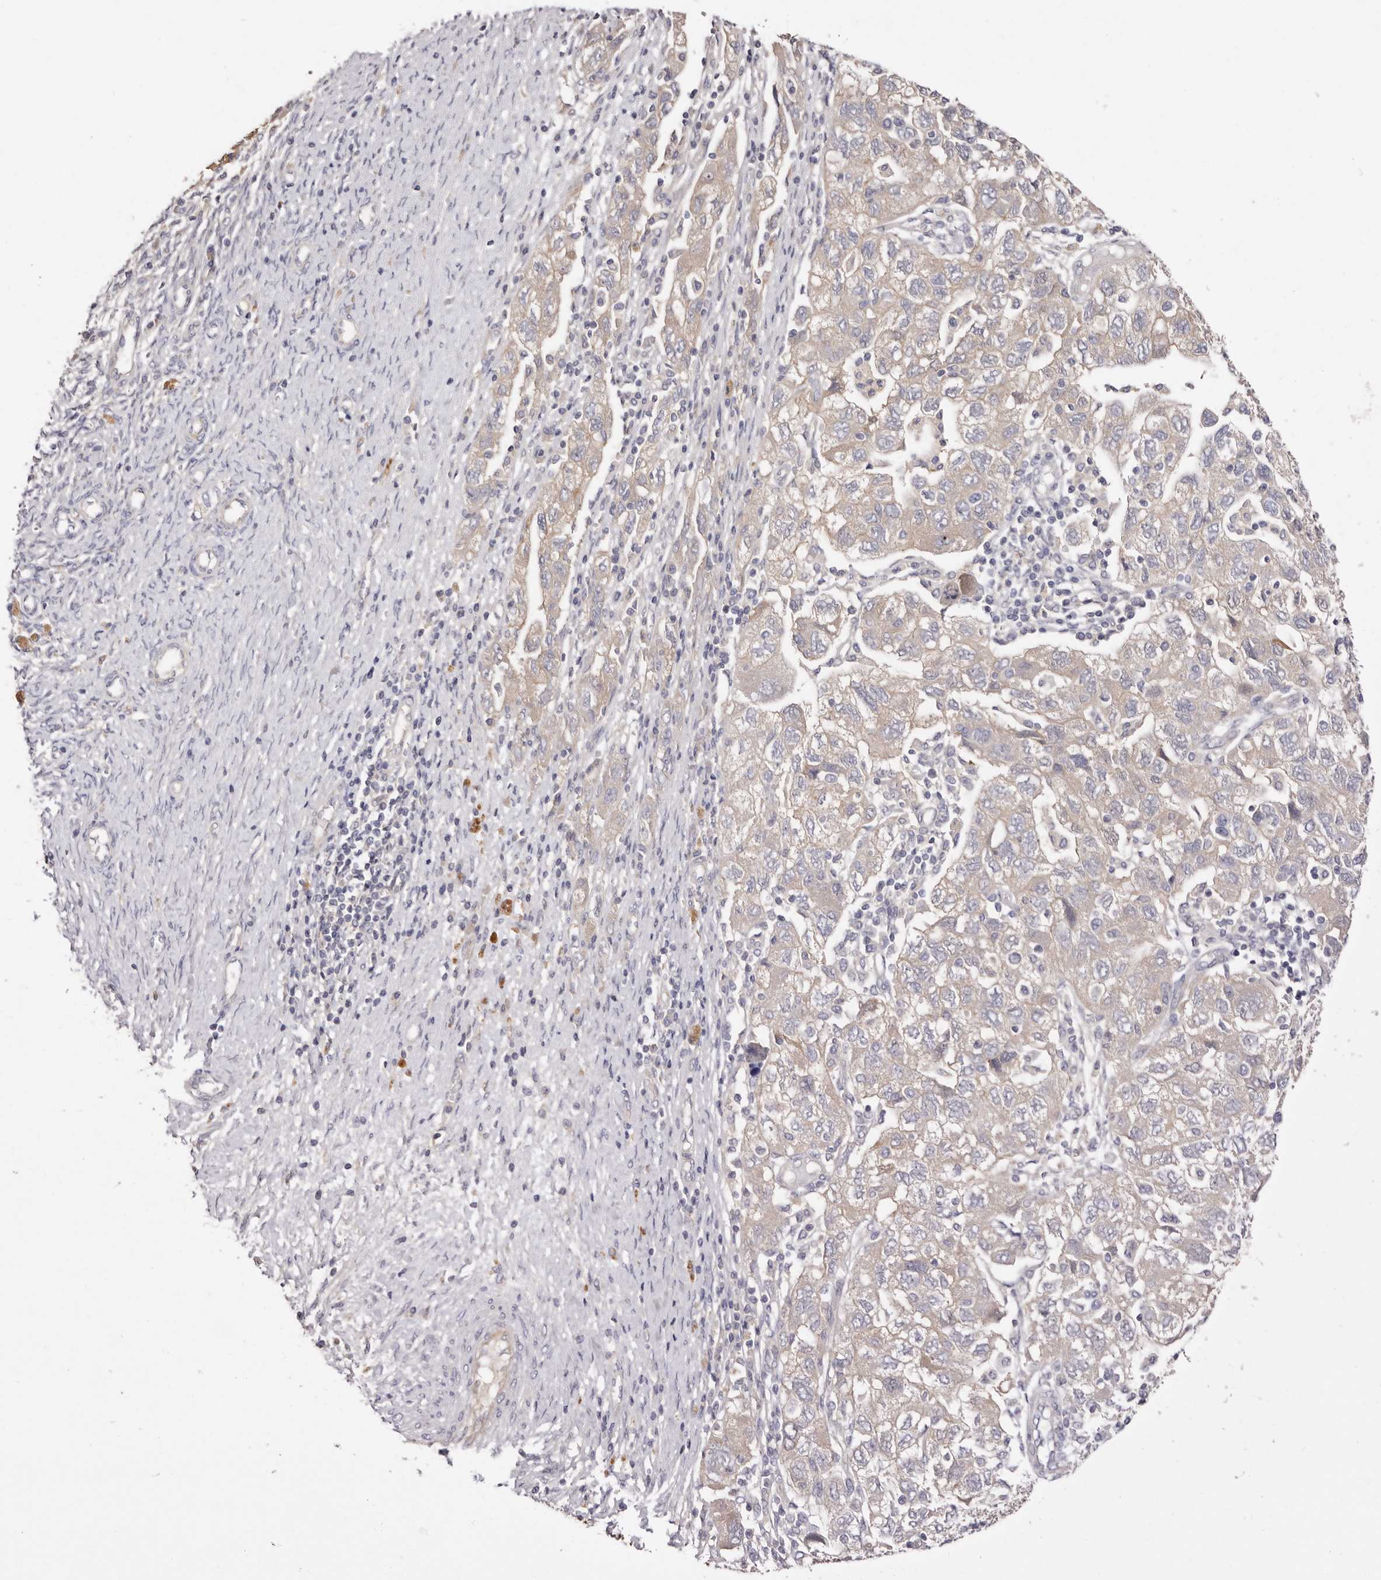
{"staining": {"intensity": "weak", "quantity": "<25%", "location": "cytoplasmic/membranous"}, "tissue": "ovarian cancer", "cell_type": "Tumor cells", "image_type": "cancer", "snomed": [{"axis": "morphology", "description": "Carcinoma, NOS"}, {"axis": "morphology", "description": "Cystadenocarcinoma, serous, NOS"}, {"axis": "topography", "description": "Ovary"}], "caption": "Ovarian cancer stained for a protein using immunohistochemistry (IHC) demonstrates no expression tumor cells.", "gene": "STK16", "patient": {"sex": "female", "age": 69}}